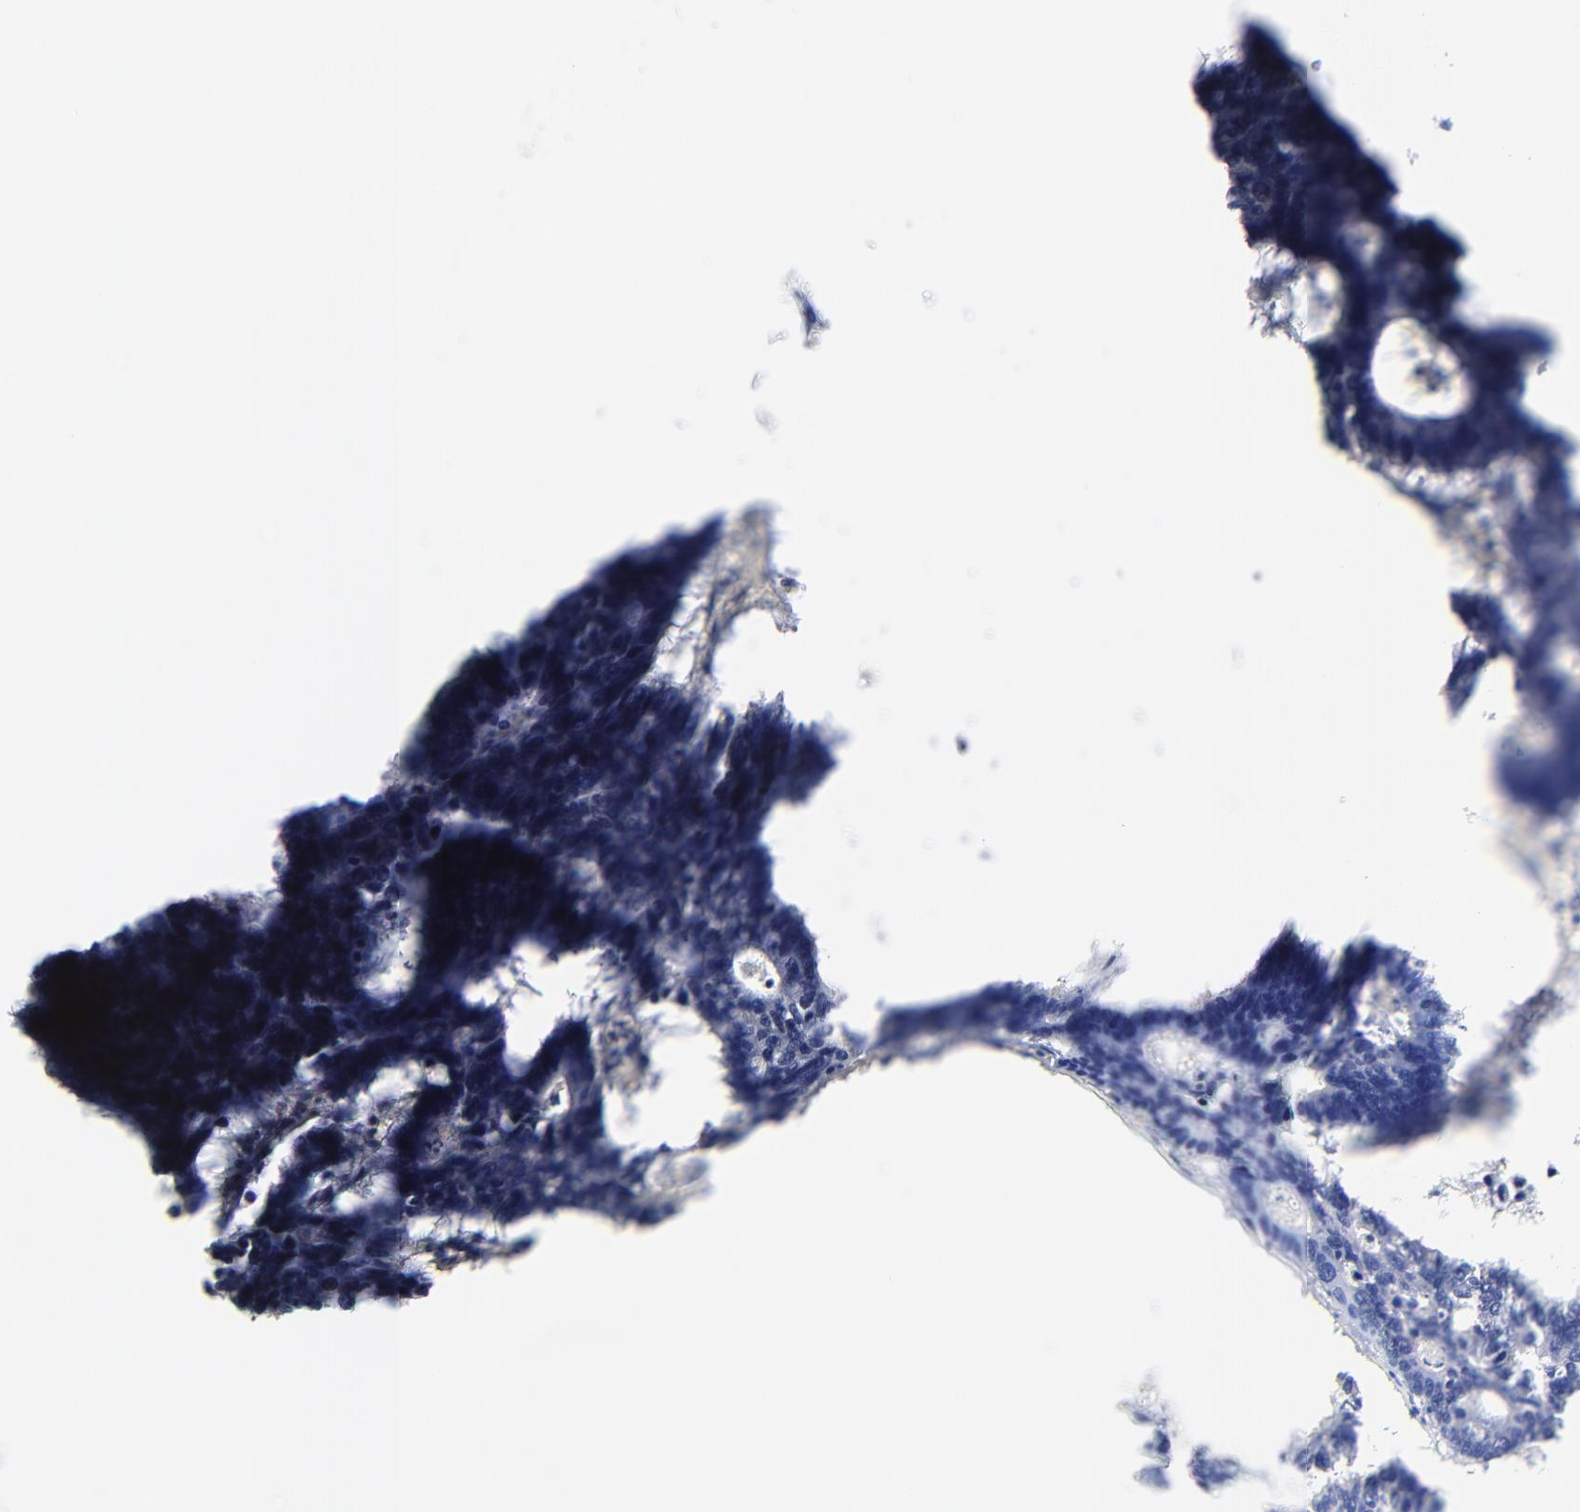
{"staining": {"intensity": "negative", "quantity": "none", "location": "none"}, "tissue": "colorectal cancer", "cell_type": "Tumor cells", "image_type": "cancer", "snomed": [{"axis": "morphology", "description": "Adenocarcinoma, NOS"}, {"axis": "topography", "description": "Colon"}], "caption": "High magnification brightfield microscopy of adenocarcinoma (colorectal) stained with DAB (3,3'-diaminobenzidine) (brown) and counterstained with hematoxylin (blue): tumor cells show no significant staining.", "gene": "MDGA2", "patient": {"sex": "female", "age": 55}}